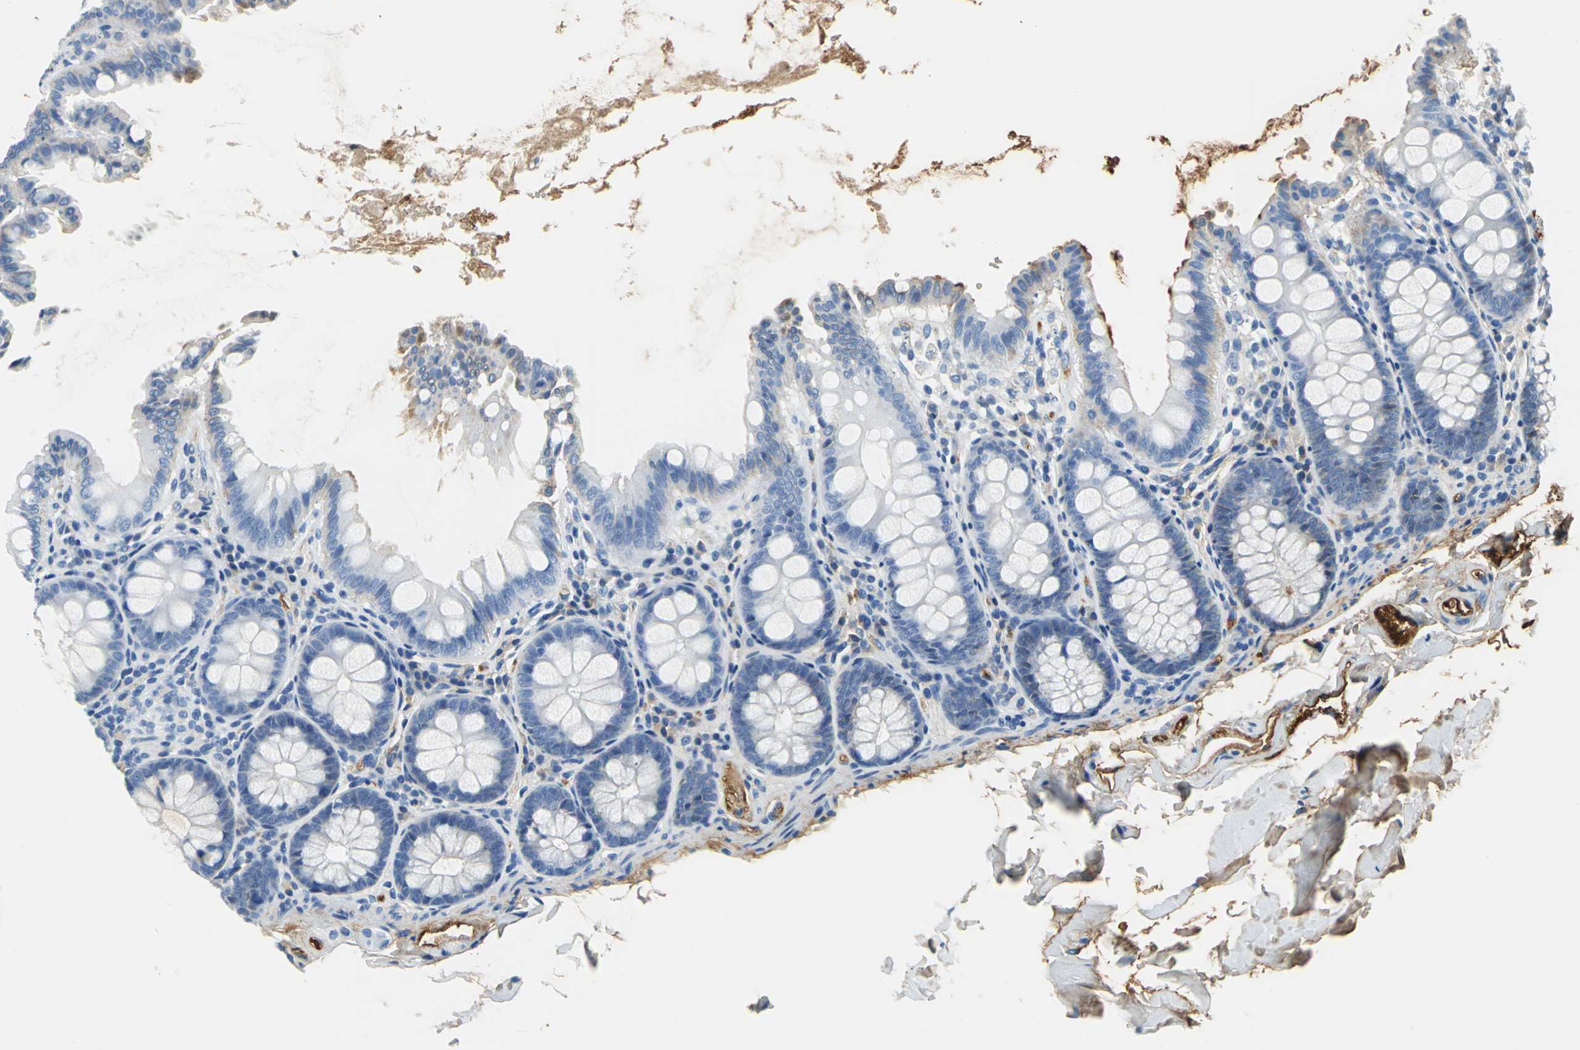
{"staining": {"intensity": "moderate", "quantity": ">75%", "location": "cytoplasmic/membranous"}, "tissue": "colon", "cell_type": "Endothelial cells", "image_type": "normal", "snomed": [{"axis": "morphology", "description": "Normal tissue, NOS"}, {"axis": "topography", "description": "Colon"}], "caption": "Immunohistochemical staining of normal colon reveals >75% levels of moderate cytoplasmic/membranous protein staining in approximately >75% of endothelial cells. (Stains: DAB (3,3'-diaminobenzidine) in brown, nuclei in blue, Microscopy: brightfield microscopy at high magnification).", "gene": "ALB", "patient": {"sex": "female", "age": 61}}